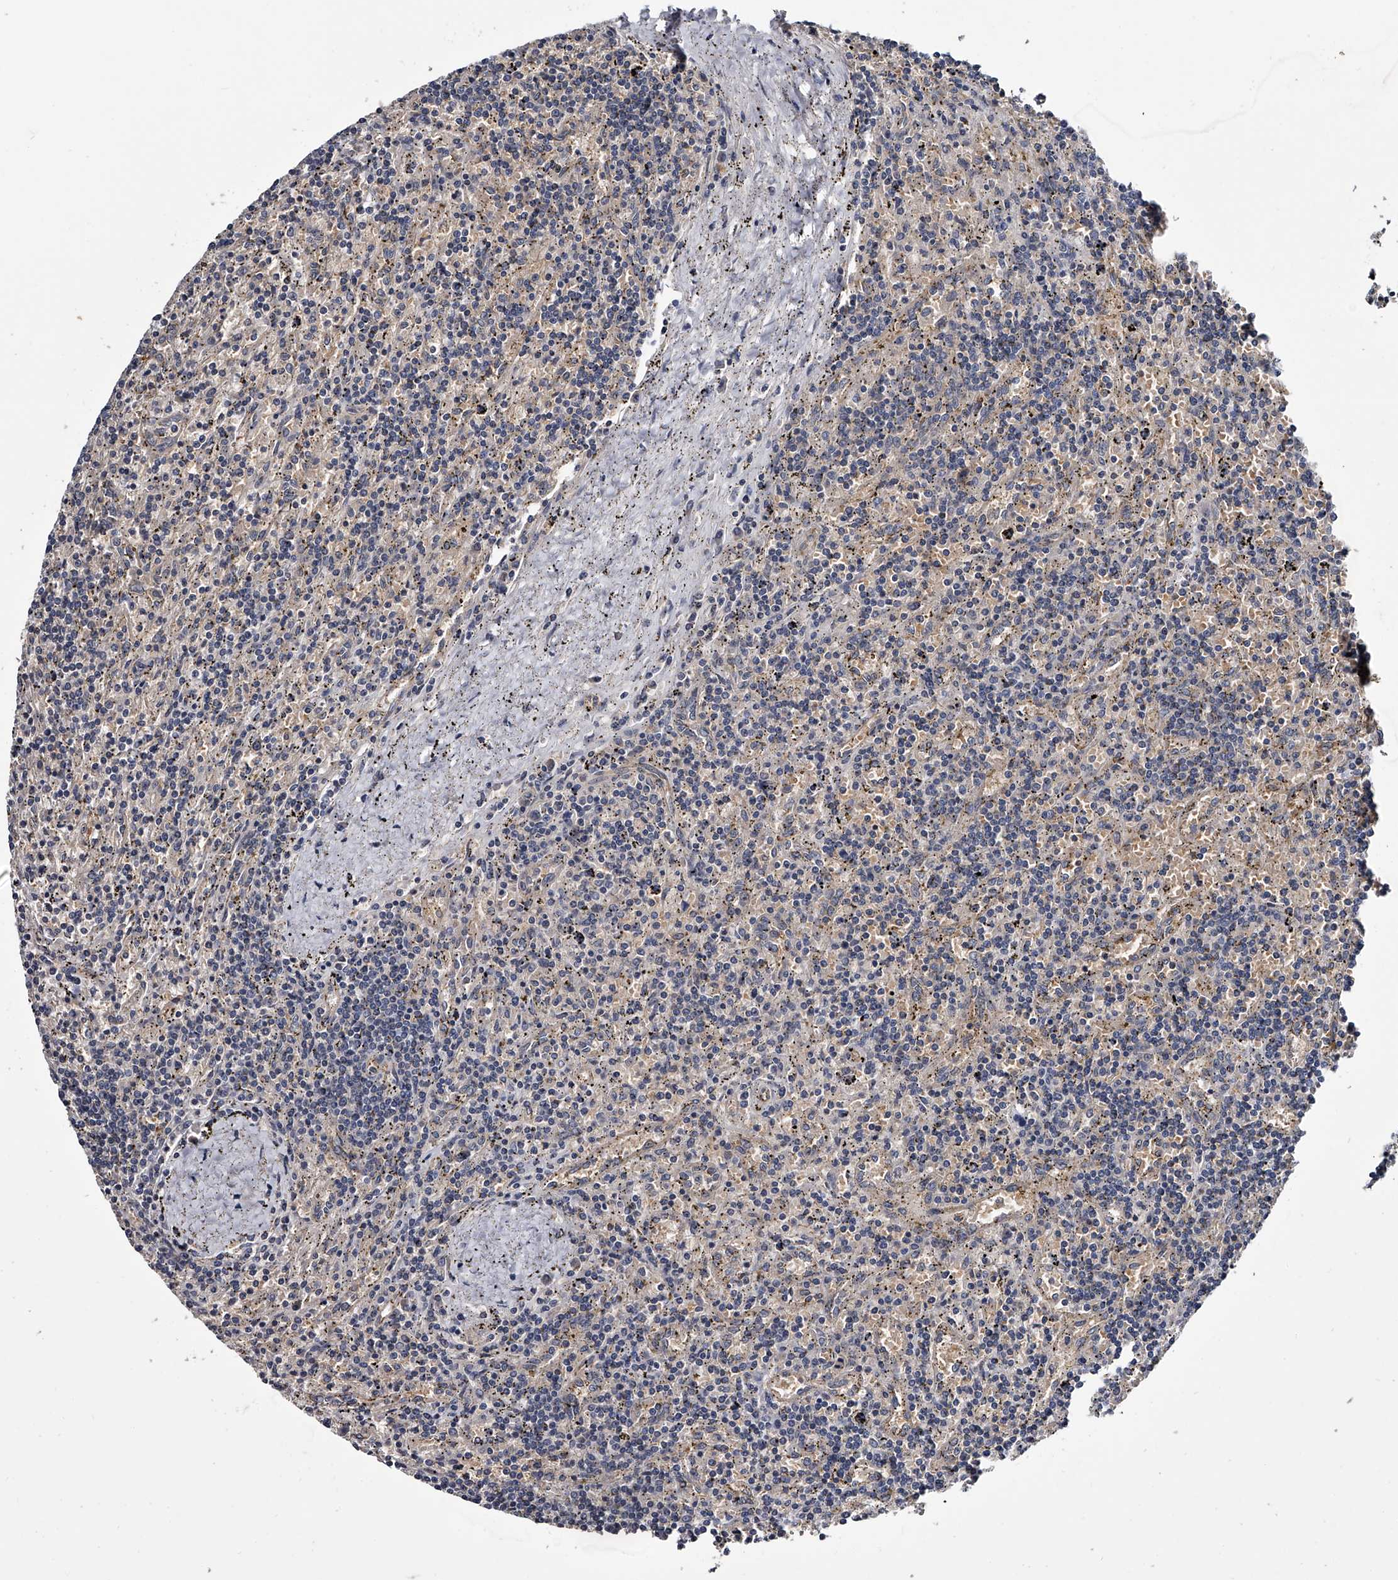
{"staining": {"intensity": "negative", "quantity": "none", "location": "none"}, "tissue": "lymphoma", "cell_type": "Tumor cells", "image_type": "cancer", "snomed": [{"axis": "morphology", "description": "Malignant lymphoma, non-Hodgkin's type, Low grade"}, {"axis": "topography", "description": "Spleen"}], "caption": "Immunohistochemistry (IHC) histopathology image of malignant lymphoma, non-Hodgkin's type (low-grade) stained for a protein (brown), which reveals no expression in tumor cells. (DAB immunohistochemistry with hematoxylin counter stain).", "gene": "GAPVD1", "patient": {"sex": "male", "age": 76}}